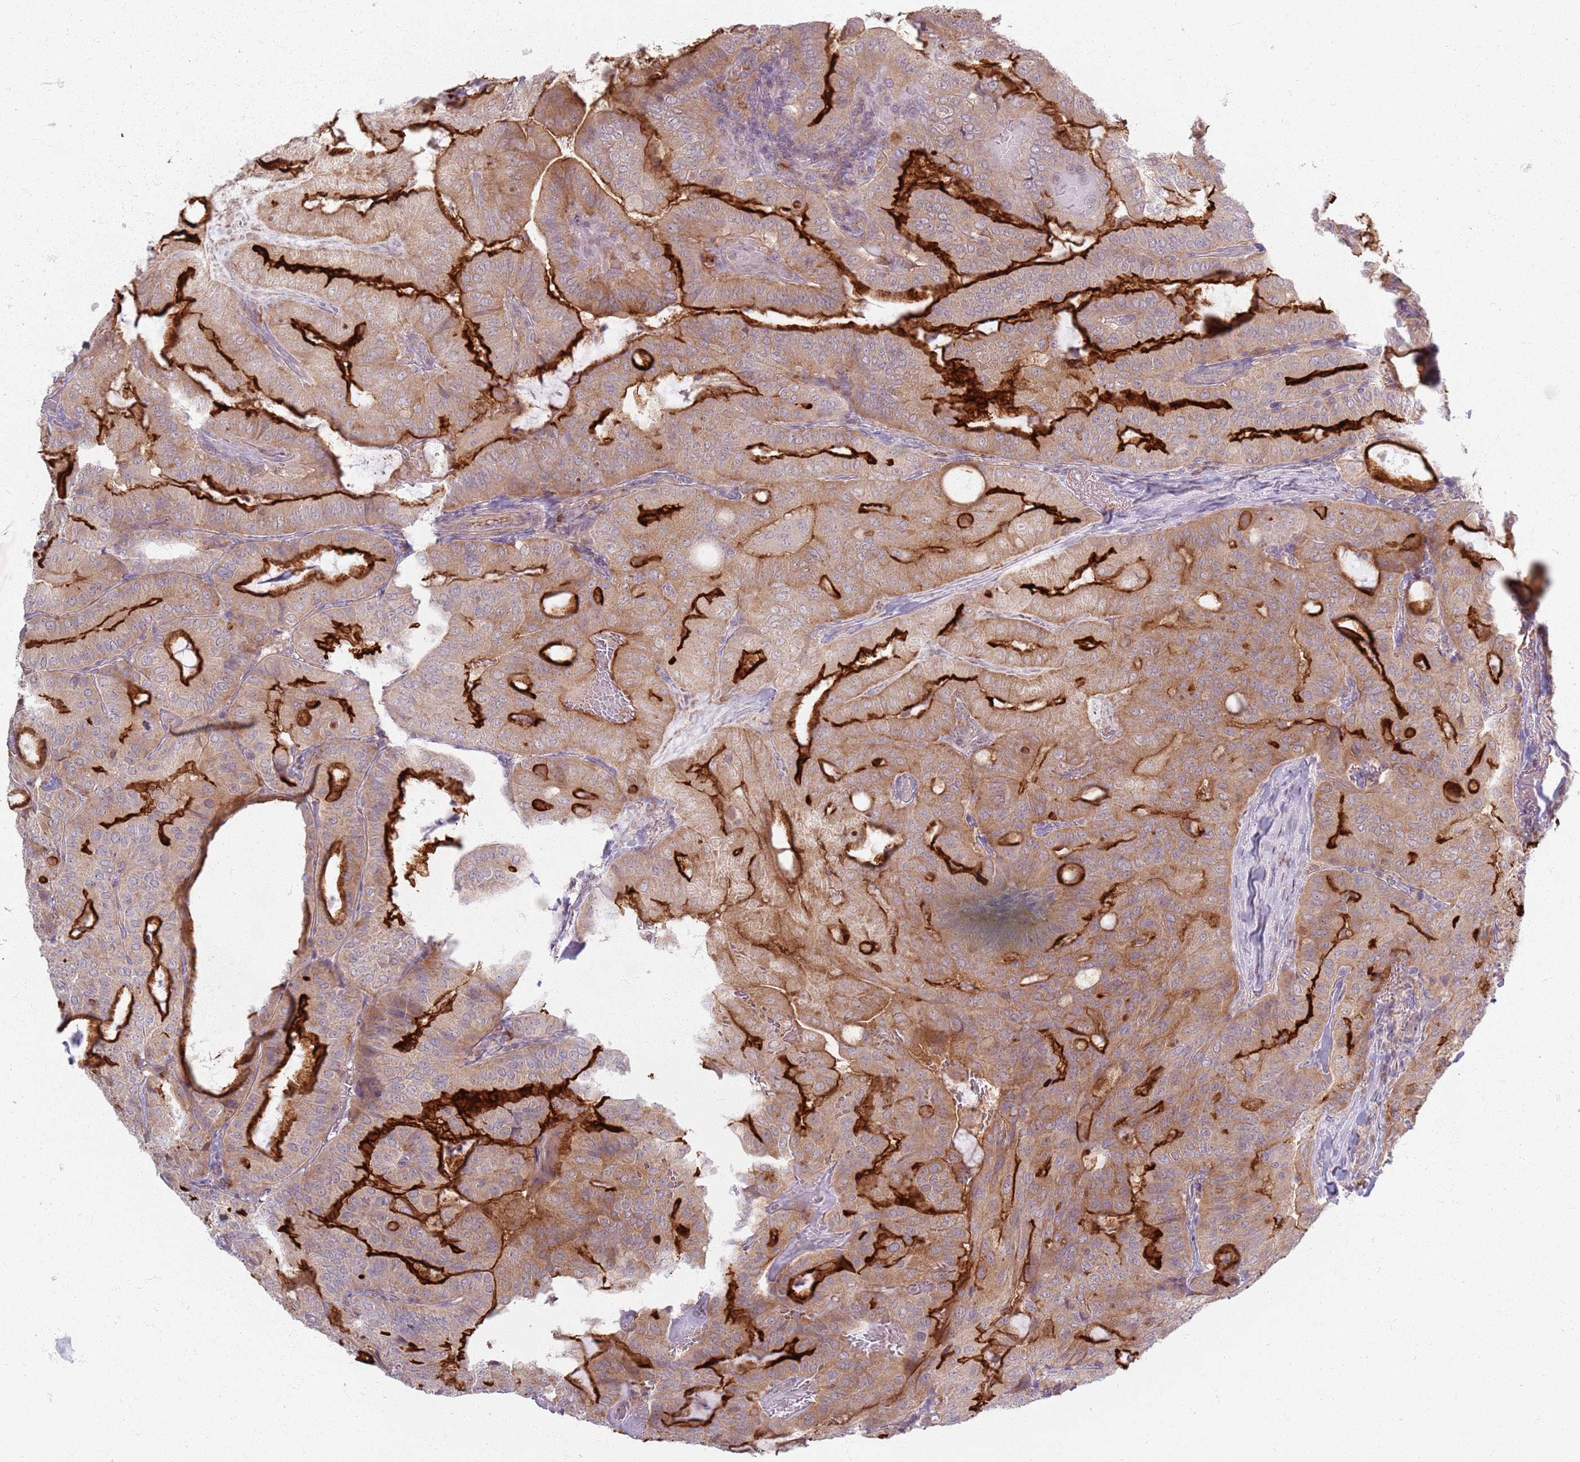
{"staining": {"intensity": "strong", "quantity": "25%-75%", "location": "cytoplasmic/membranous"}, "tissue": "thyroid cancer", "cell_type": "Tumor cells", "image_type": "cancer", "snomed": [{"axis": "morphology", "description": "Papillary adenocarcinoma, NOS"}, {"axis": "topography", "description": "Thyroid gland"}], "caption": "Thyroid papillary adenocarcinoma stained with IHC demonstrates strong cytoplasmic/membranous positivity in approximately 25%-75% of tumor cells.", "gene": "ZDHHC2", "patient": {"sex": "female", "age": 68}}